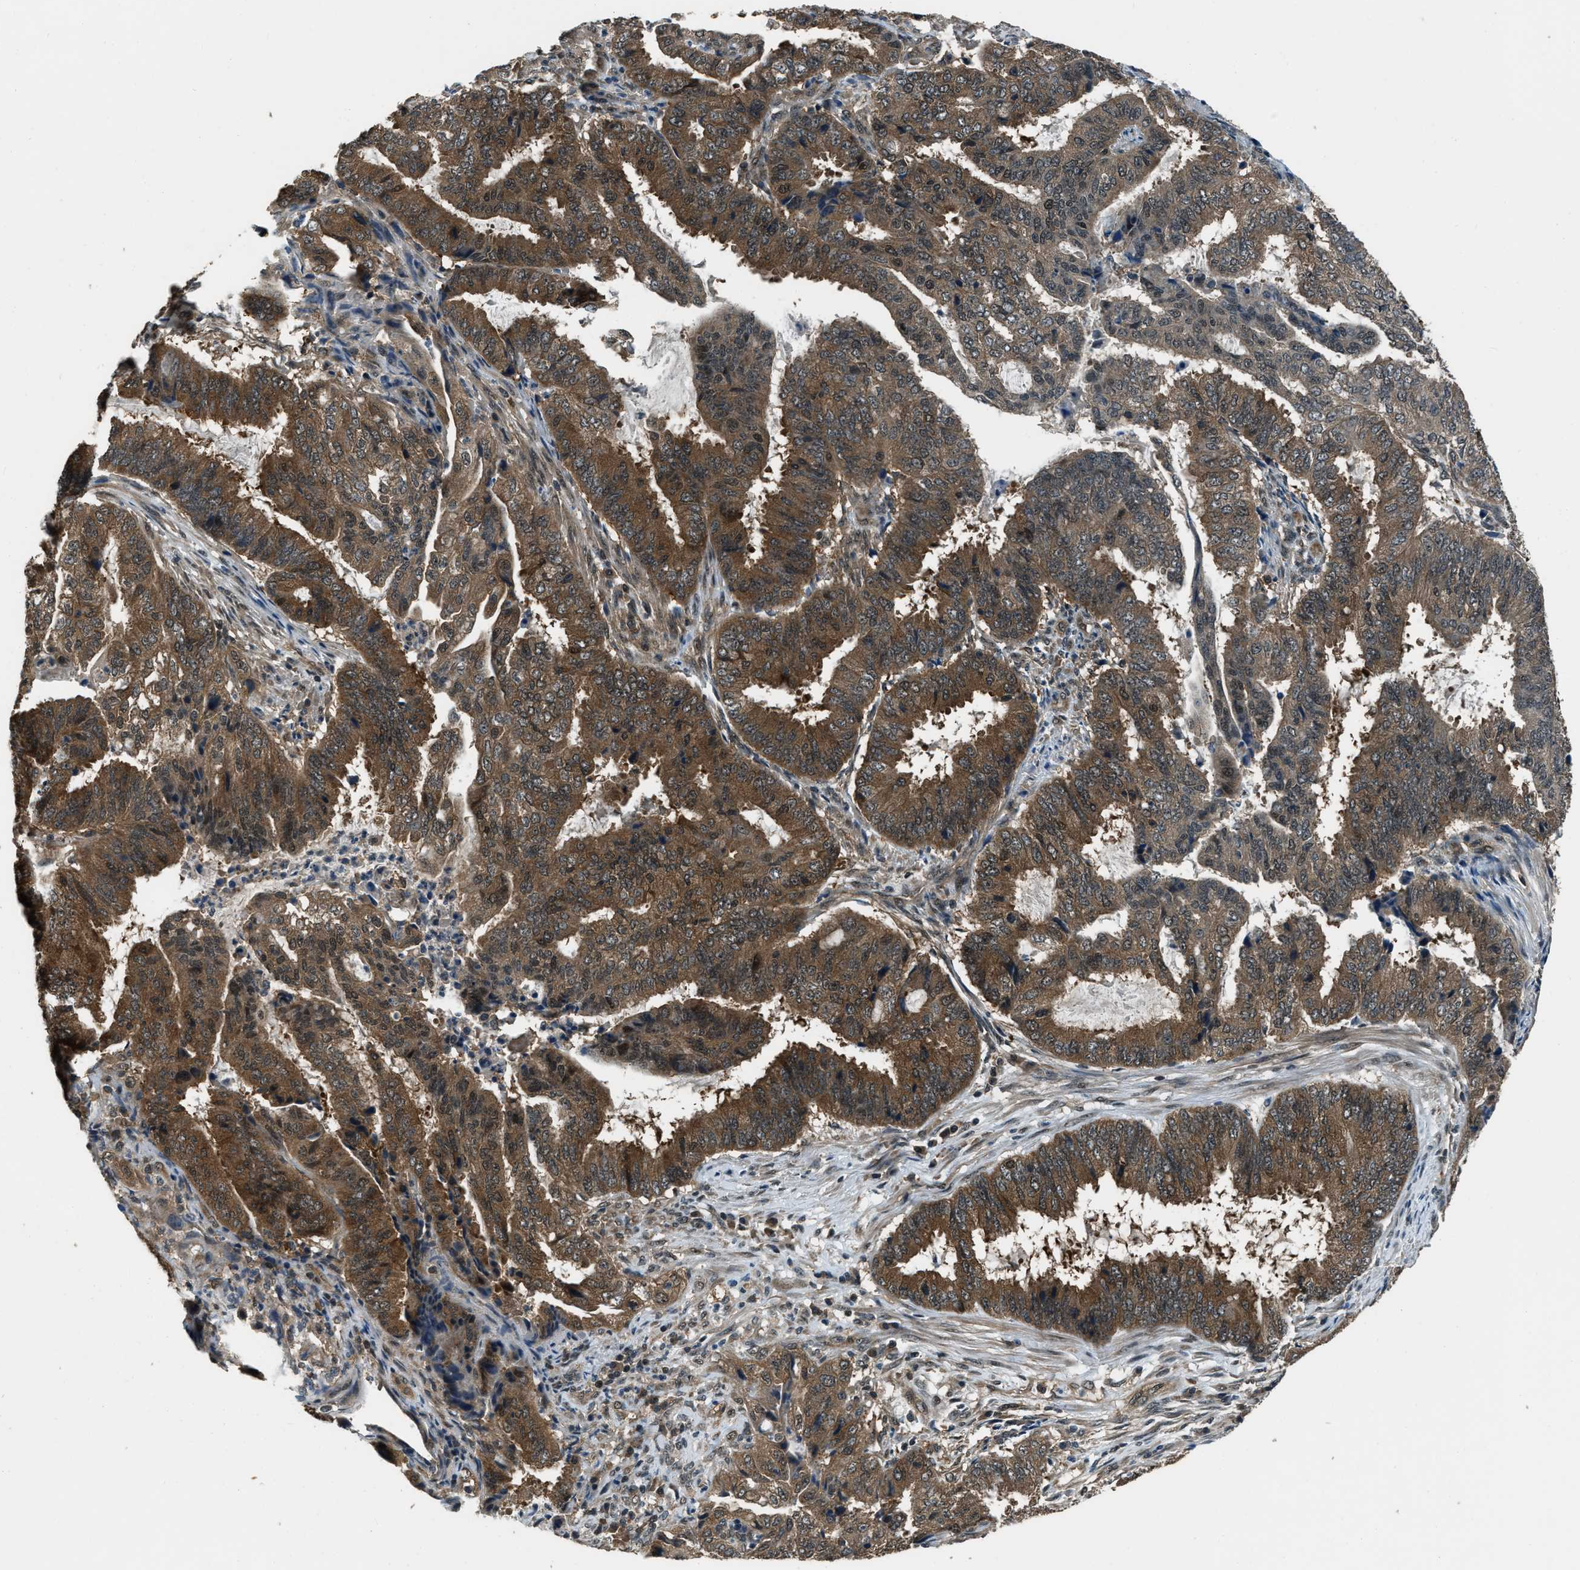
{"staining": {"intensity": "moderate", "quantity": ">75%", "location": "cytoplasmic/membranous"}, "tissue": "endometrial cancer", "cell_type": "Tumor cells", "image_type": "cancer", "snomed": [{"axis": "morphology", "description": "Adenocarcinoma, NOS"}, {"axis": "topography", "description": "Endometrium"}], "caption": "Endometrial adenocarcinoma was stained to show a protein in brown. There is medium levels of moderate cytoplasmic/membranous positivity in about >75% of tumor cells.", "gene": "NUDCD3", "patient": {"sex": "female", "age": 51}}